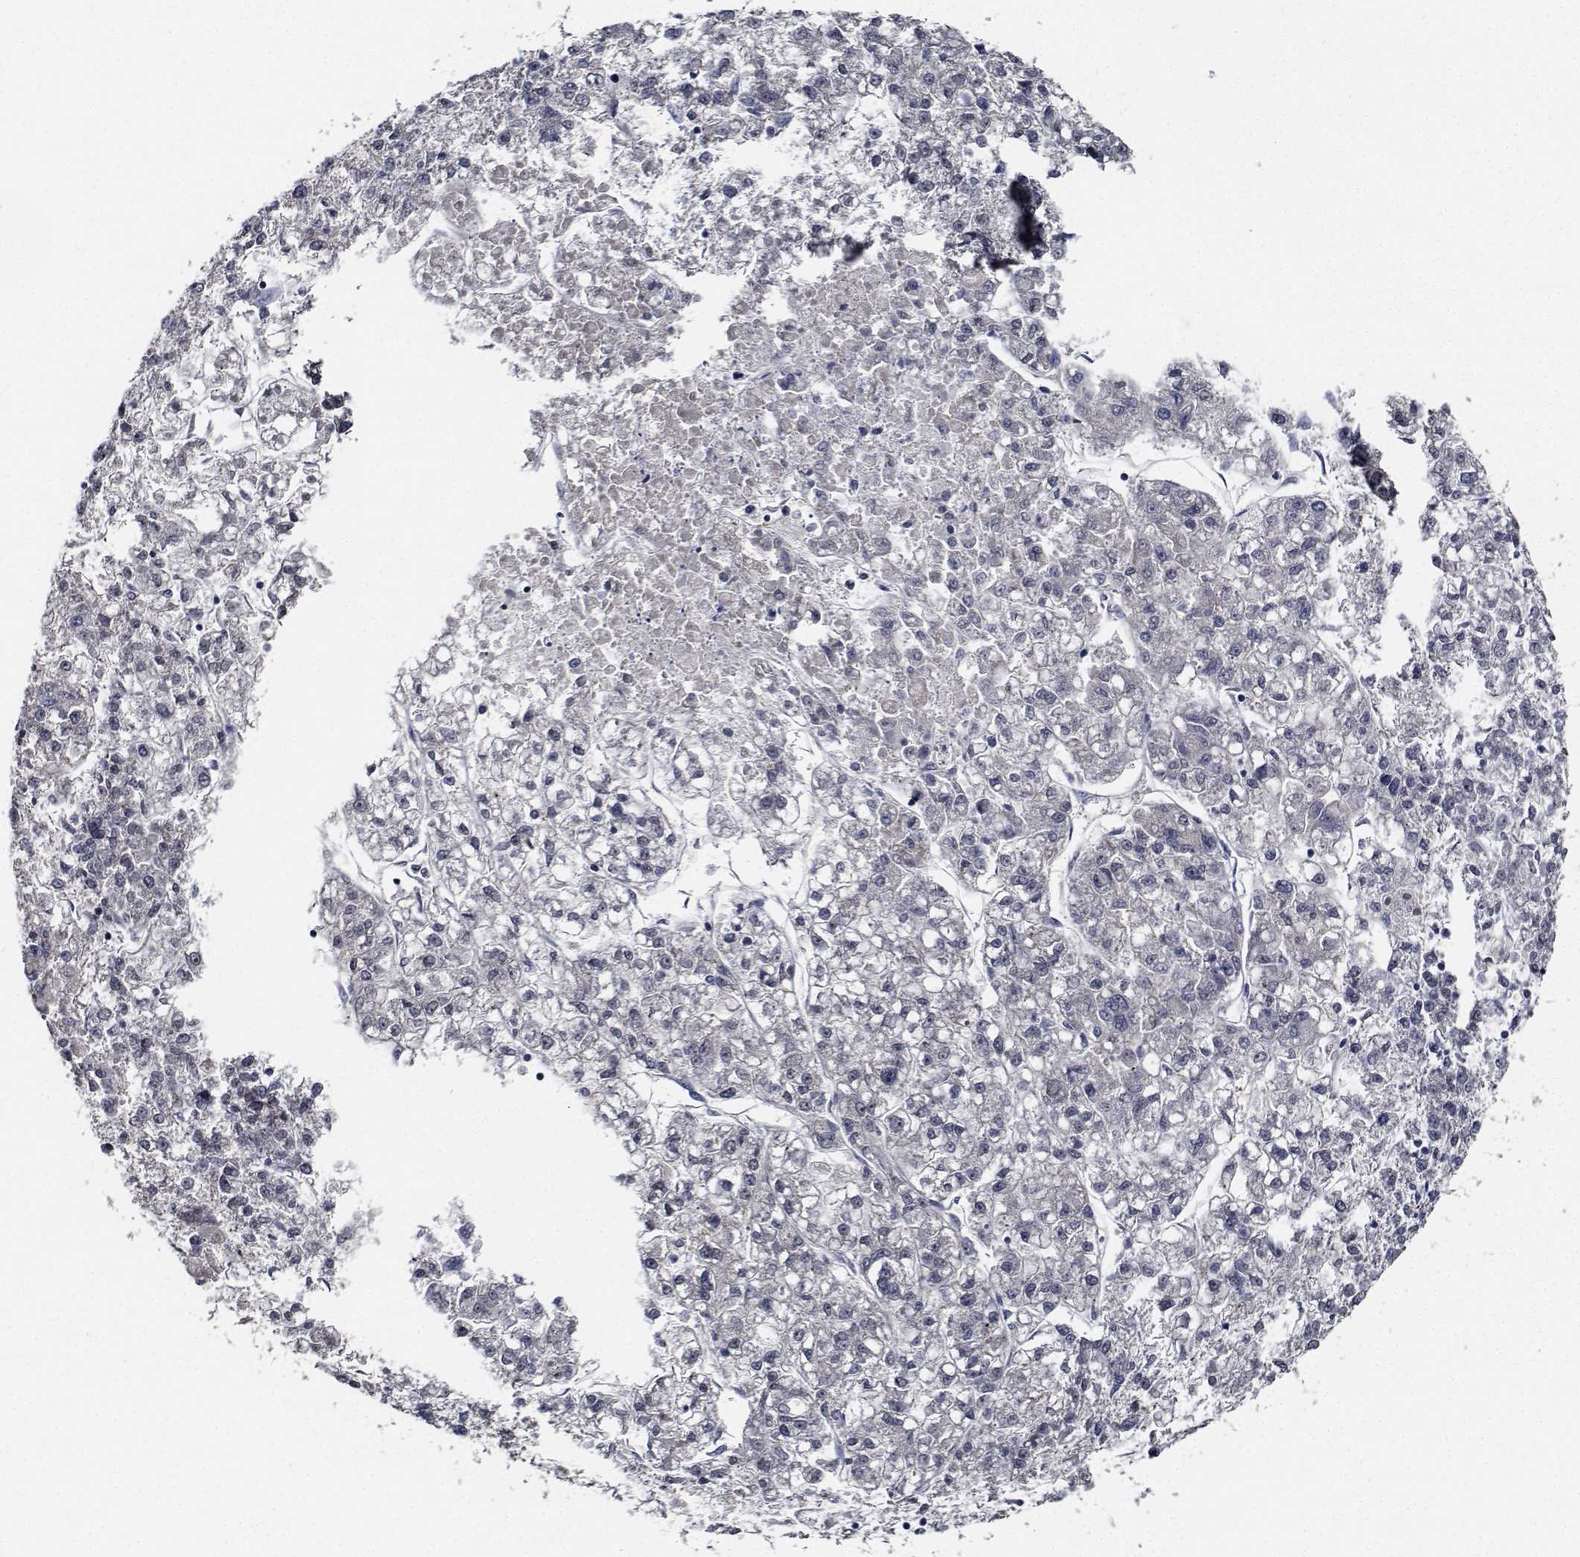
{"staining": {"intensity": "negative", "quantity": "none", "location": "none"}, "tissue": "liver cancer", "cell_type": "Tumor cells", "image_type": "cancer", "snomed": [{"axis": "morphology", "description": "Carcinoma, Hepatocellular, NOS"}, {"axis": "topography", "description": "Liver"}], "caption": "This is a photomicrograph of immunohistochemistry staining of liver cancer (hepatocellular carcinoma), which shows no positivity in tumor cells. The staining is performed using DAB brown chromogen with nuclei counter-stained in using hematoxylin.", "gene": "NVL", "patient": {"sex": "male", "age": 56}}